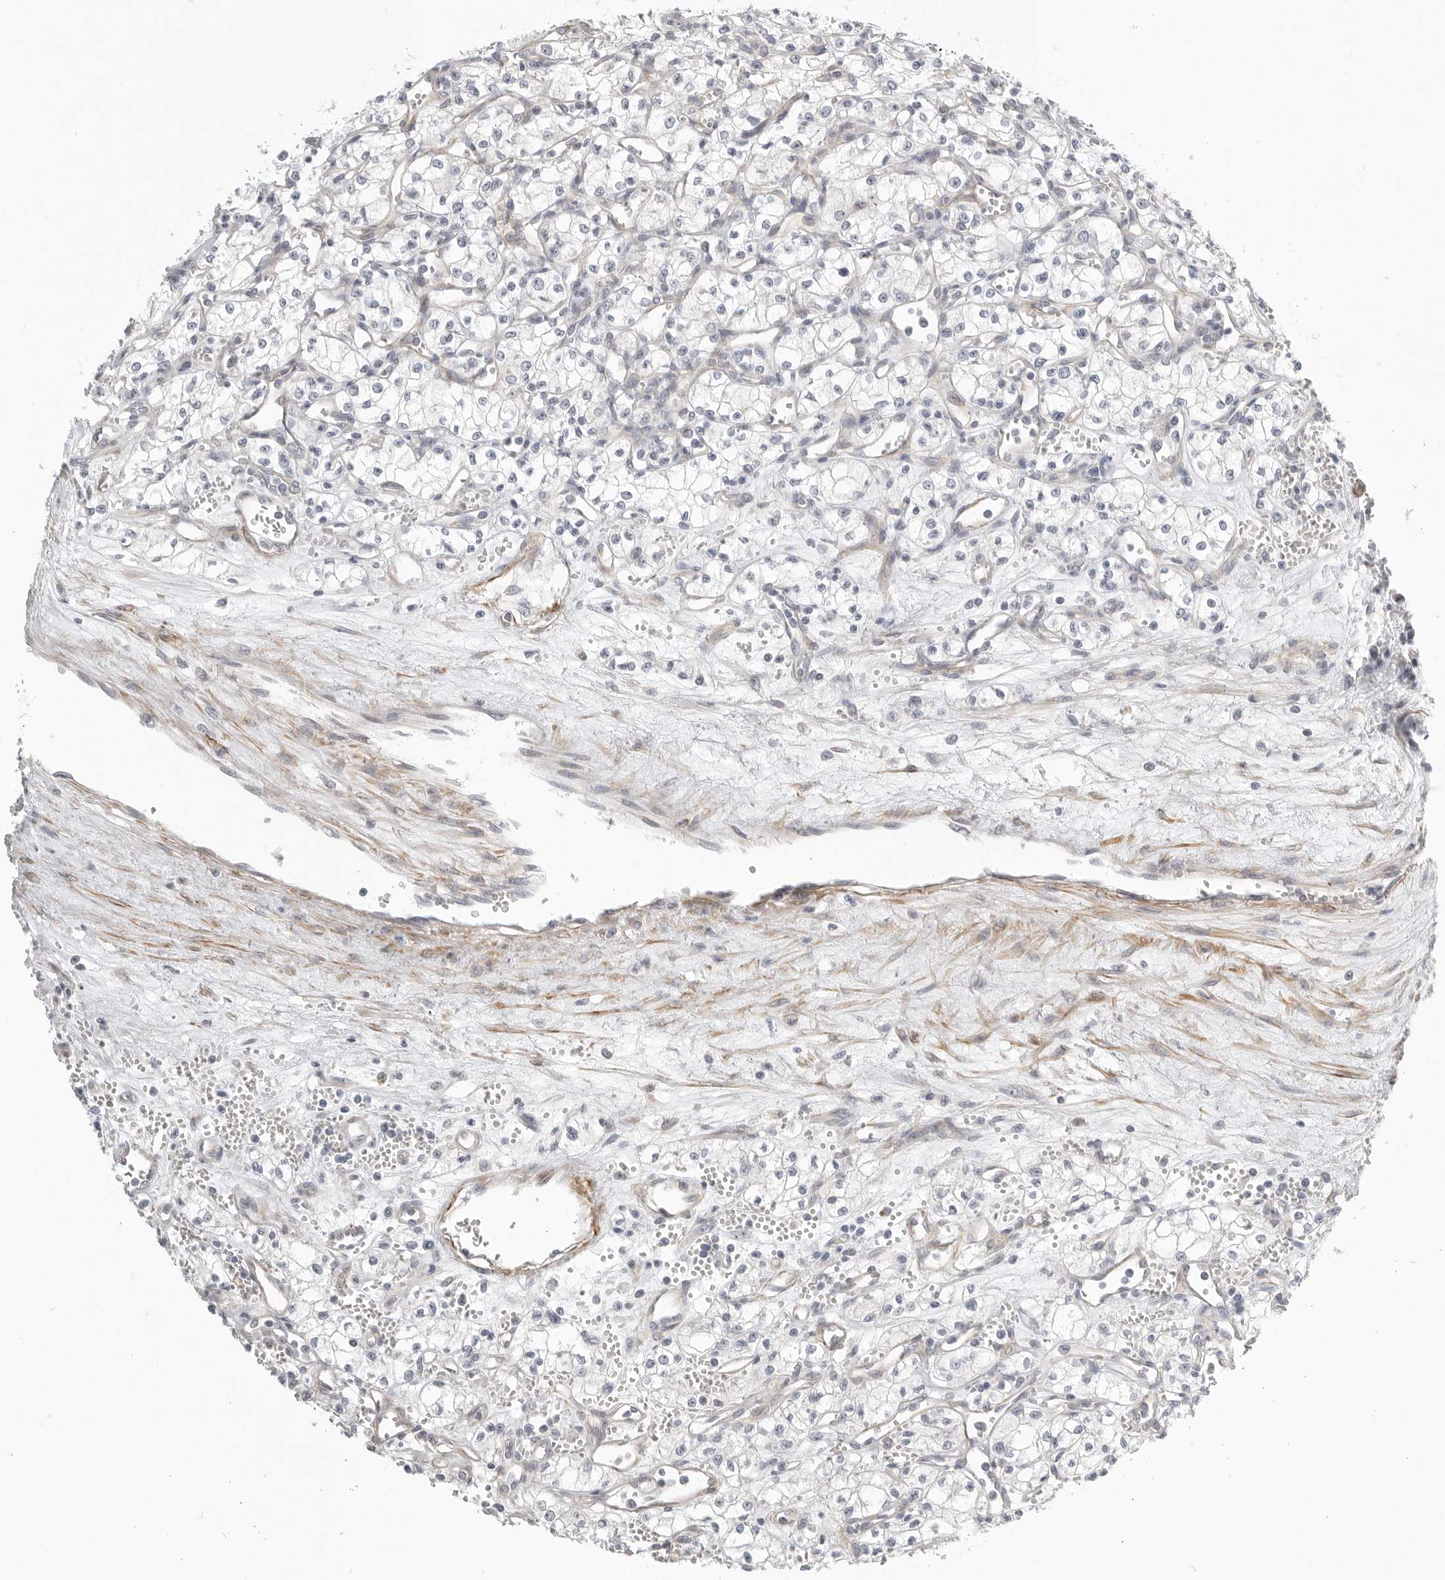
{"staining": {"intensity": "negative", "quantity": "none", "location": "none"}, "tissue": "renal cancer", "cell_type": "Tumor cells", "image_type": "cancer", "snomed": [{"axis": "morphology", "description": "Adenocarcinoma, NOS"}, {"axis": "topography", "description": "Kidney"}], "caption": "This is a photomicrograph of IHC staining of renal cancer (adenocarcinoma), which shows no expression in tumor cells. Brightfield microscopy of immunohistochemistry (IHC) stained with DAB (brown) and hematoxylin (blue), captured at high magnification.", "gene": "STAB2", "patient": {"sex": "male", "age": 59}}